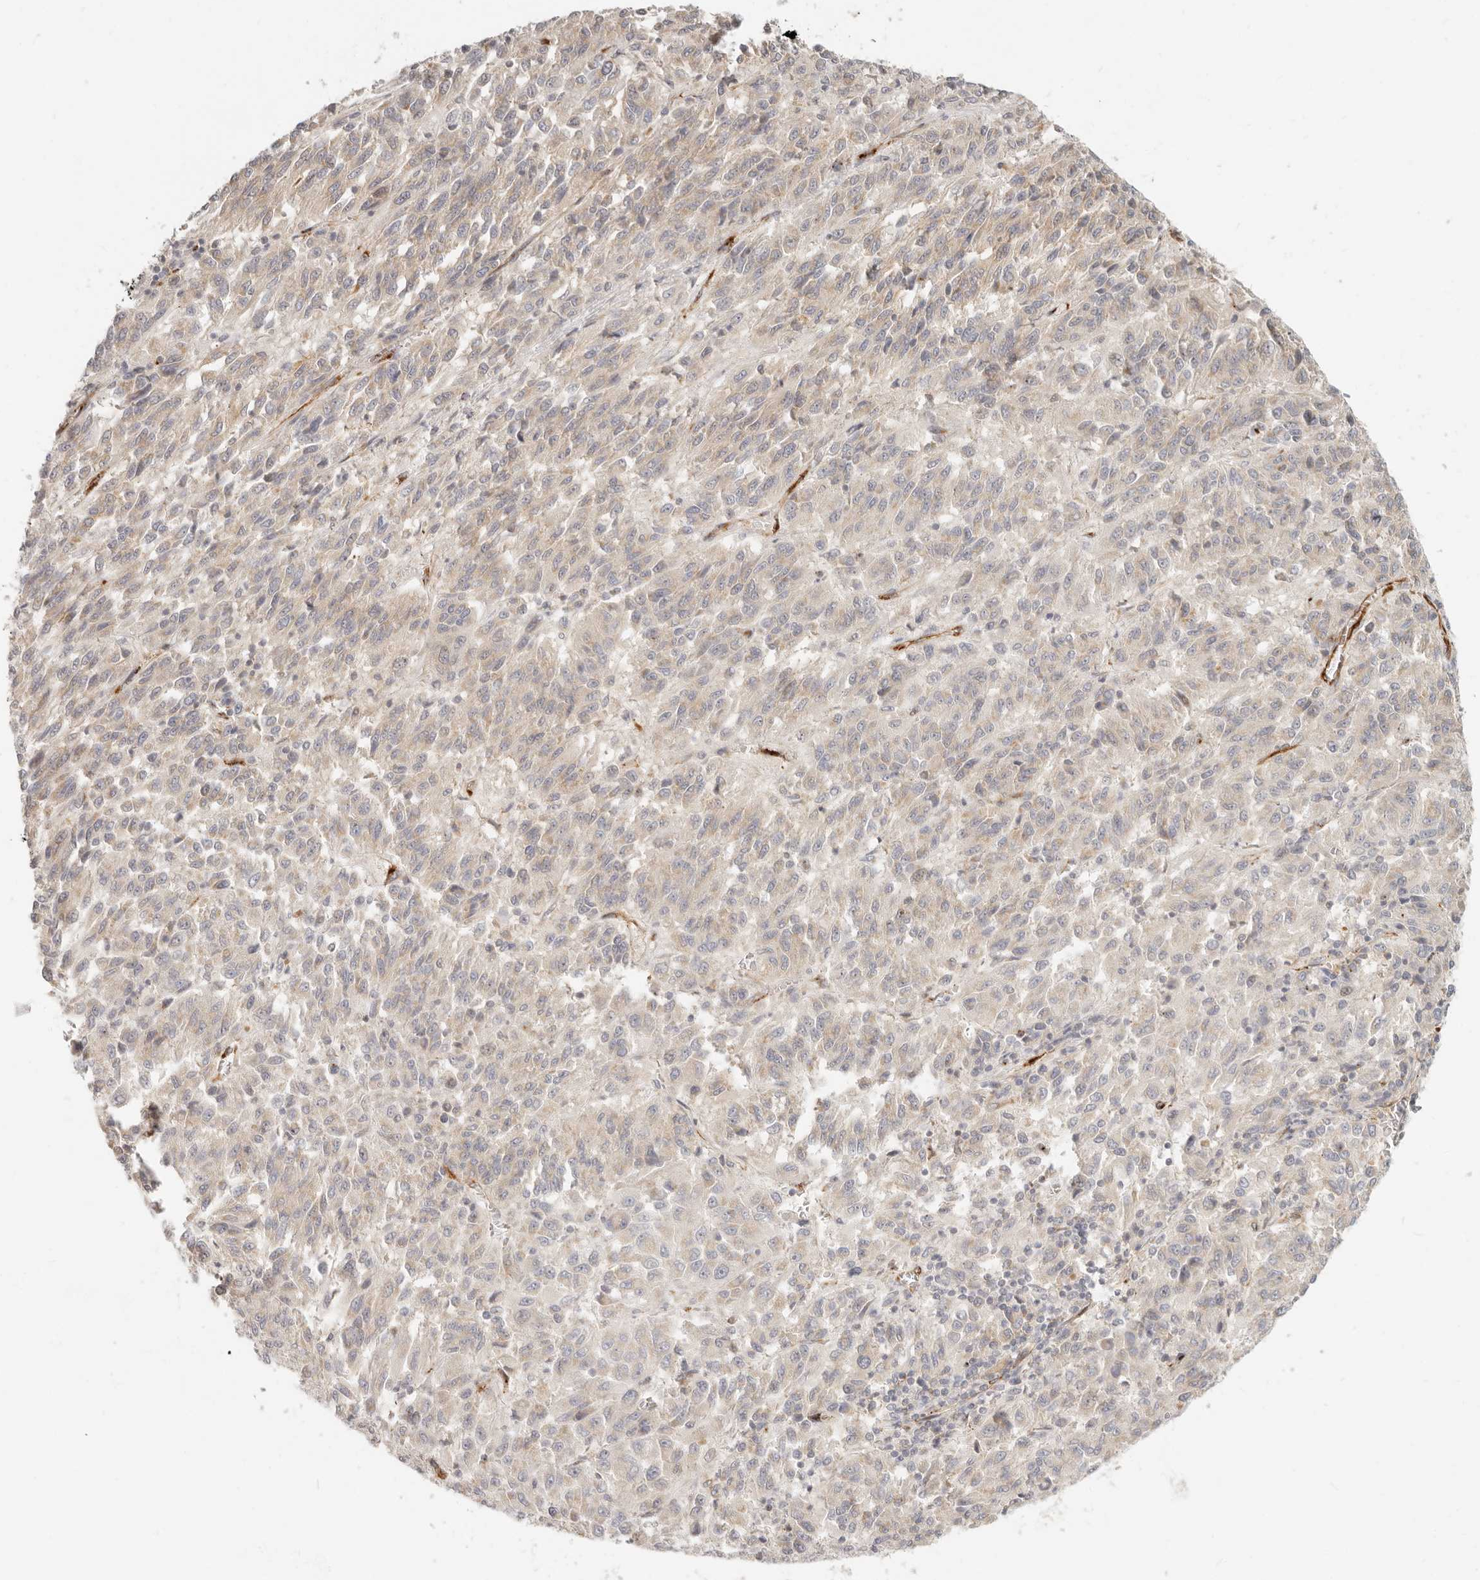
{"staining": {"intensity": "weak", "quantity": "<25%", "location": "cytoplasmic/membranous"}, "tissue": "melanoma", "cell_type": "Tumor cells", "image_type": "cancer", "snomed": [{"axis": "morphology", "description": "Malignant melanoma, Metastatic site"}, {"axis": "topography", "description": "Lung"}], "caption": "There is no significant expression in tumor cells of malignant melanoma (metastatic site).", "gene": "SASS6", "patient": {"sex": "male", "age": 64}}